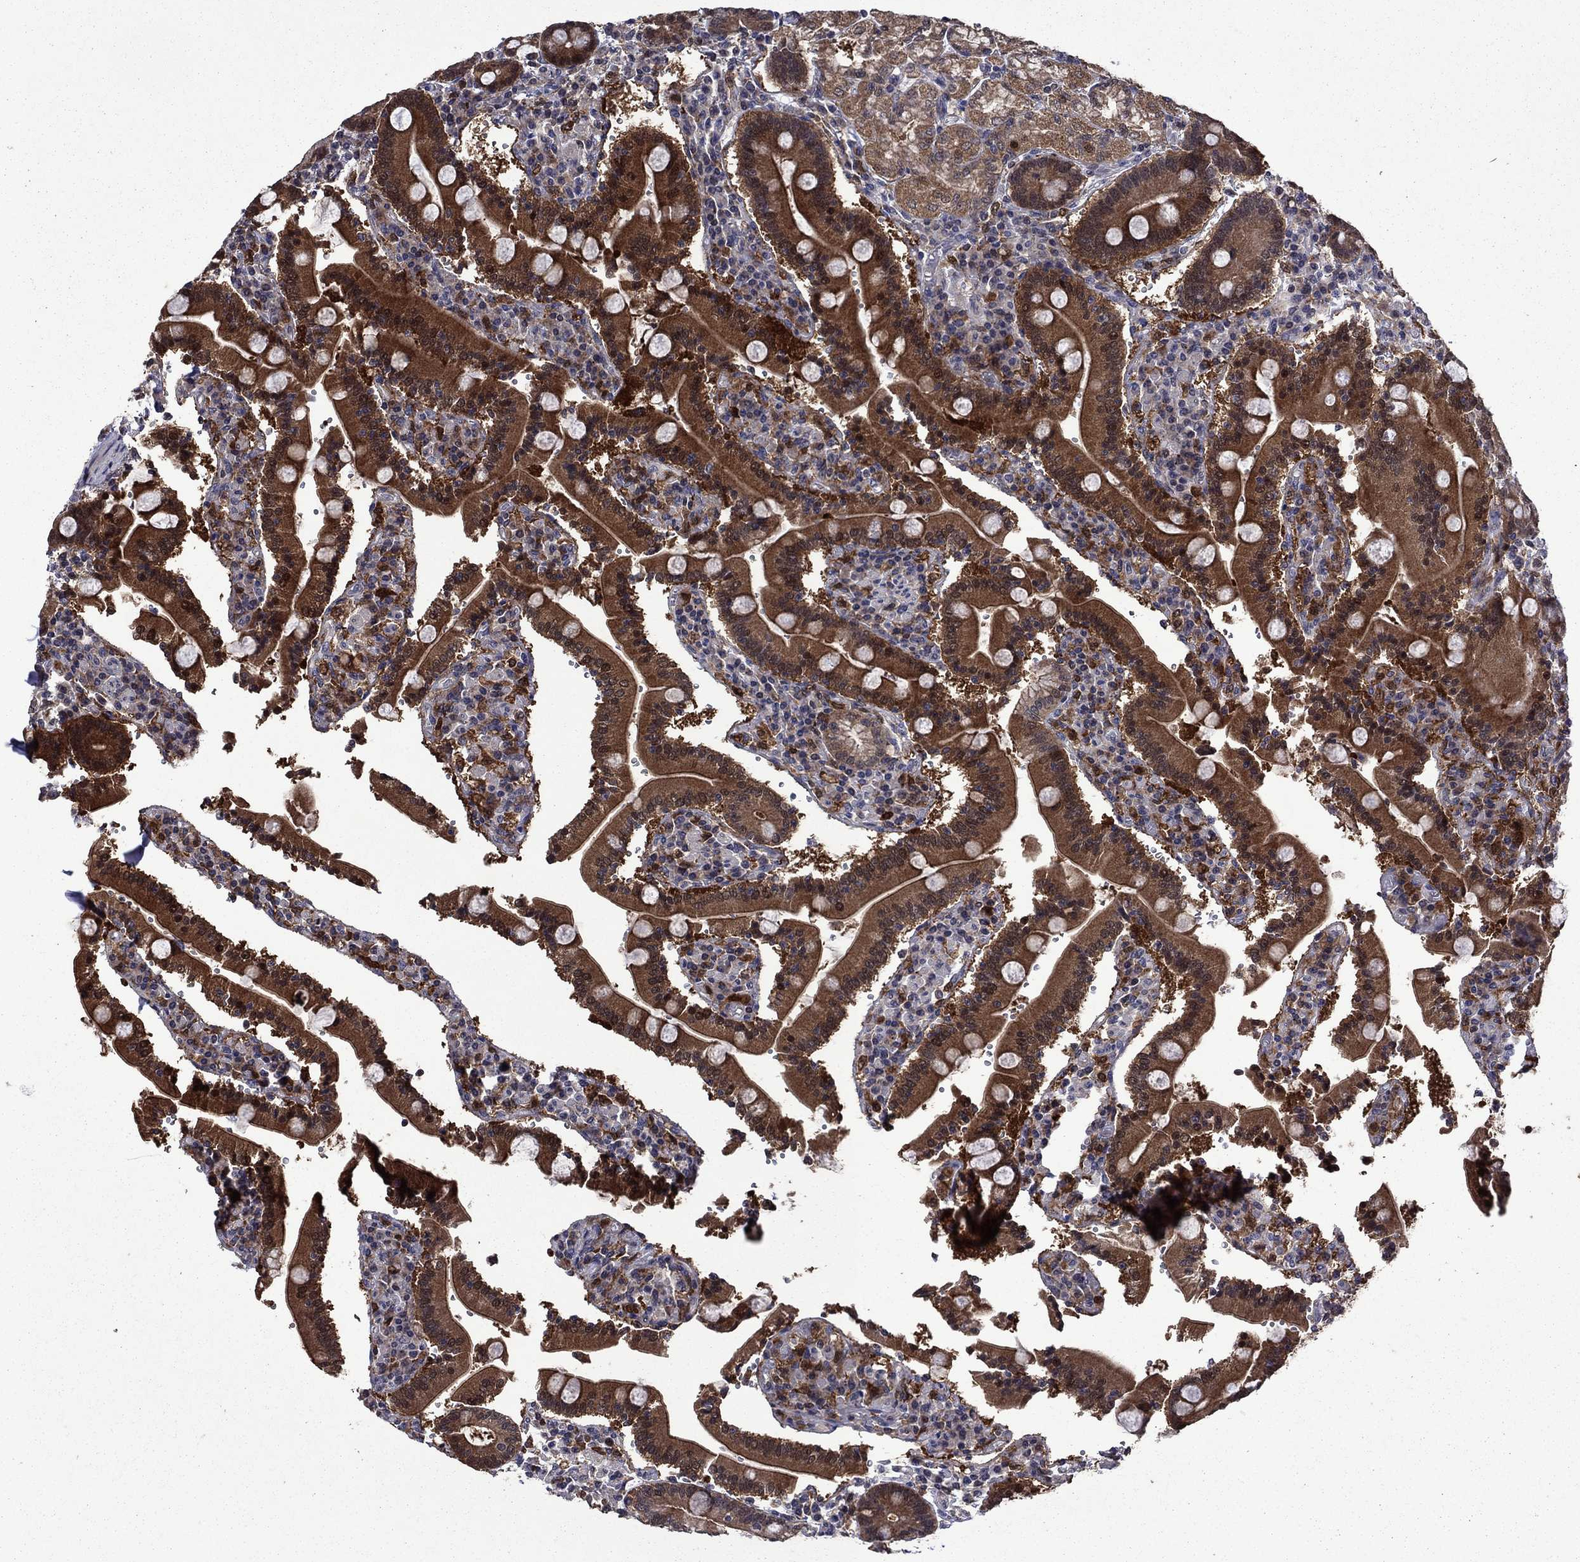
{"staining": {"intensity": "strong", "quantity": ">75%", "location": "cytoplasmic/membranous"}, "tissue": "duodenum", "cell_type": "Glandular cells", "image_type": "normal", "snomed": [{"axis": "morphology", "description": "Normal tissue, NOS"}, {"axis": "topography", "description": "Duodenum"}], "caption": "Normal duodenum exhibits strong cytoplasmic/membranous staining in about >75% of glandular cells, visualized by immunohistochemistry.", "gene": "TPMT", "patient": {"sex": "female", "age": 62}}